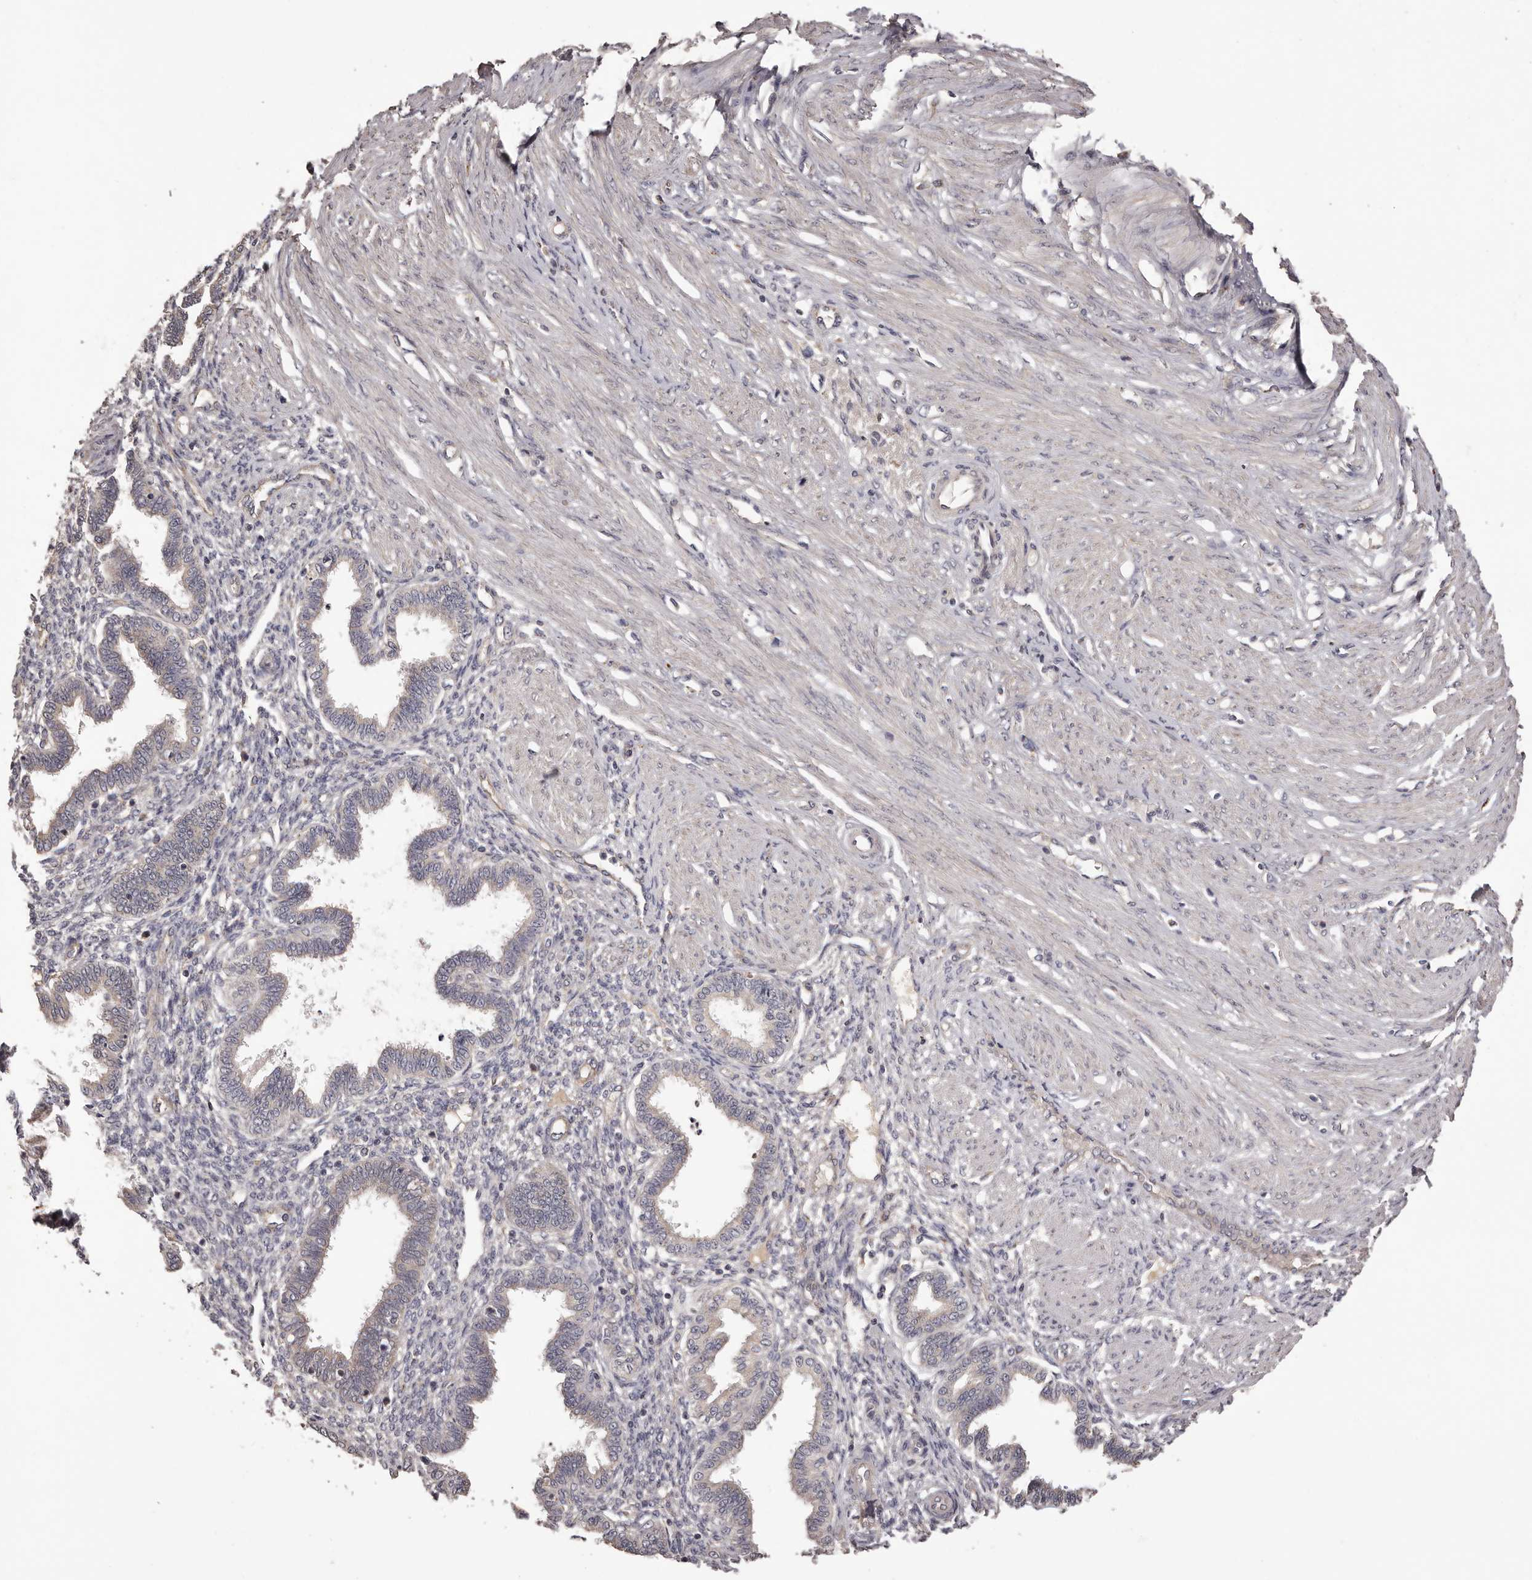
{"staining": {"intensity": "negative", "quantity": "none", "location": "none"}, "tissue": "endometrium", "cell_type": "Cells in endometrial stroma", "image_type": "normal", "snomed": [{"axis": "morphology", "description": "Normal tissue, NOS"}, {"axis": "topography", "description": "Endometrium"}], "caption": "DAB immunohistochemical staining of normal human endometrium shows no significant positivity in cells in endometrial stroma. The staining was performed using DAB (3,3'-diaminobenzidine) to visualize the protein expression in brown, while the nuclei were stained in blue with hematoxylin (Magnification: 20x).", "gene": "ETNK1", "patient": {"sex": "female", "age": 33}}